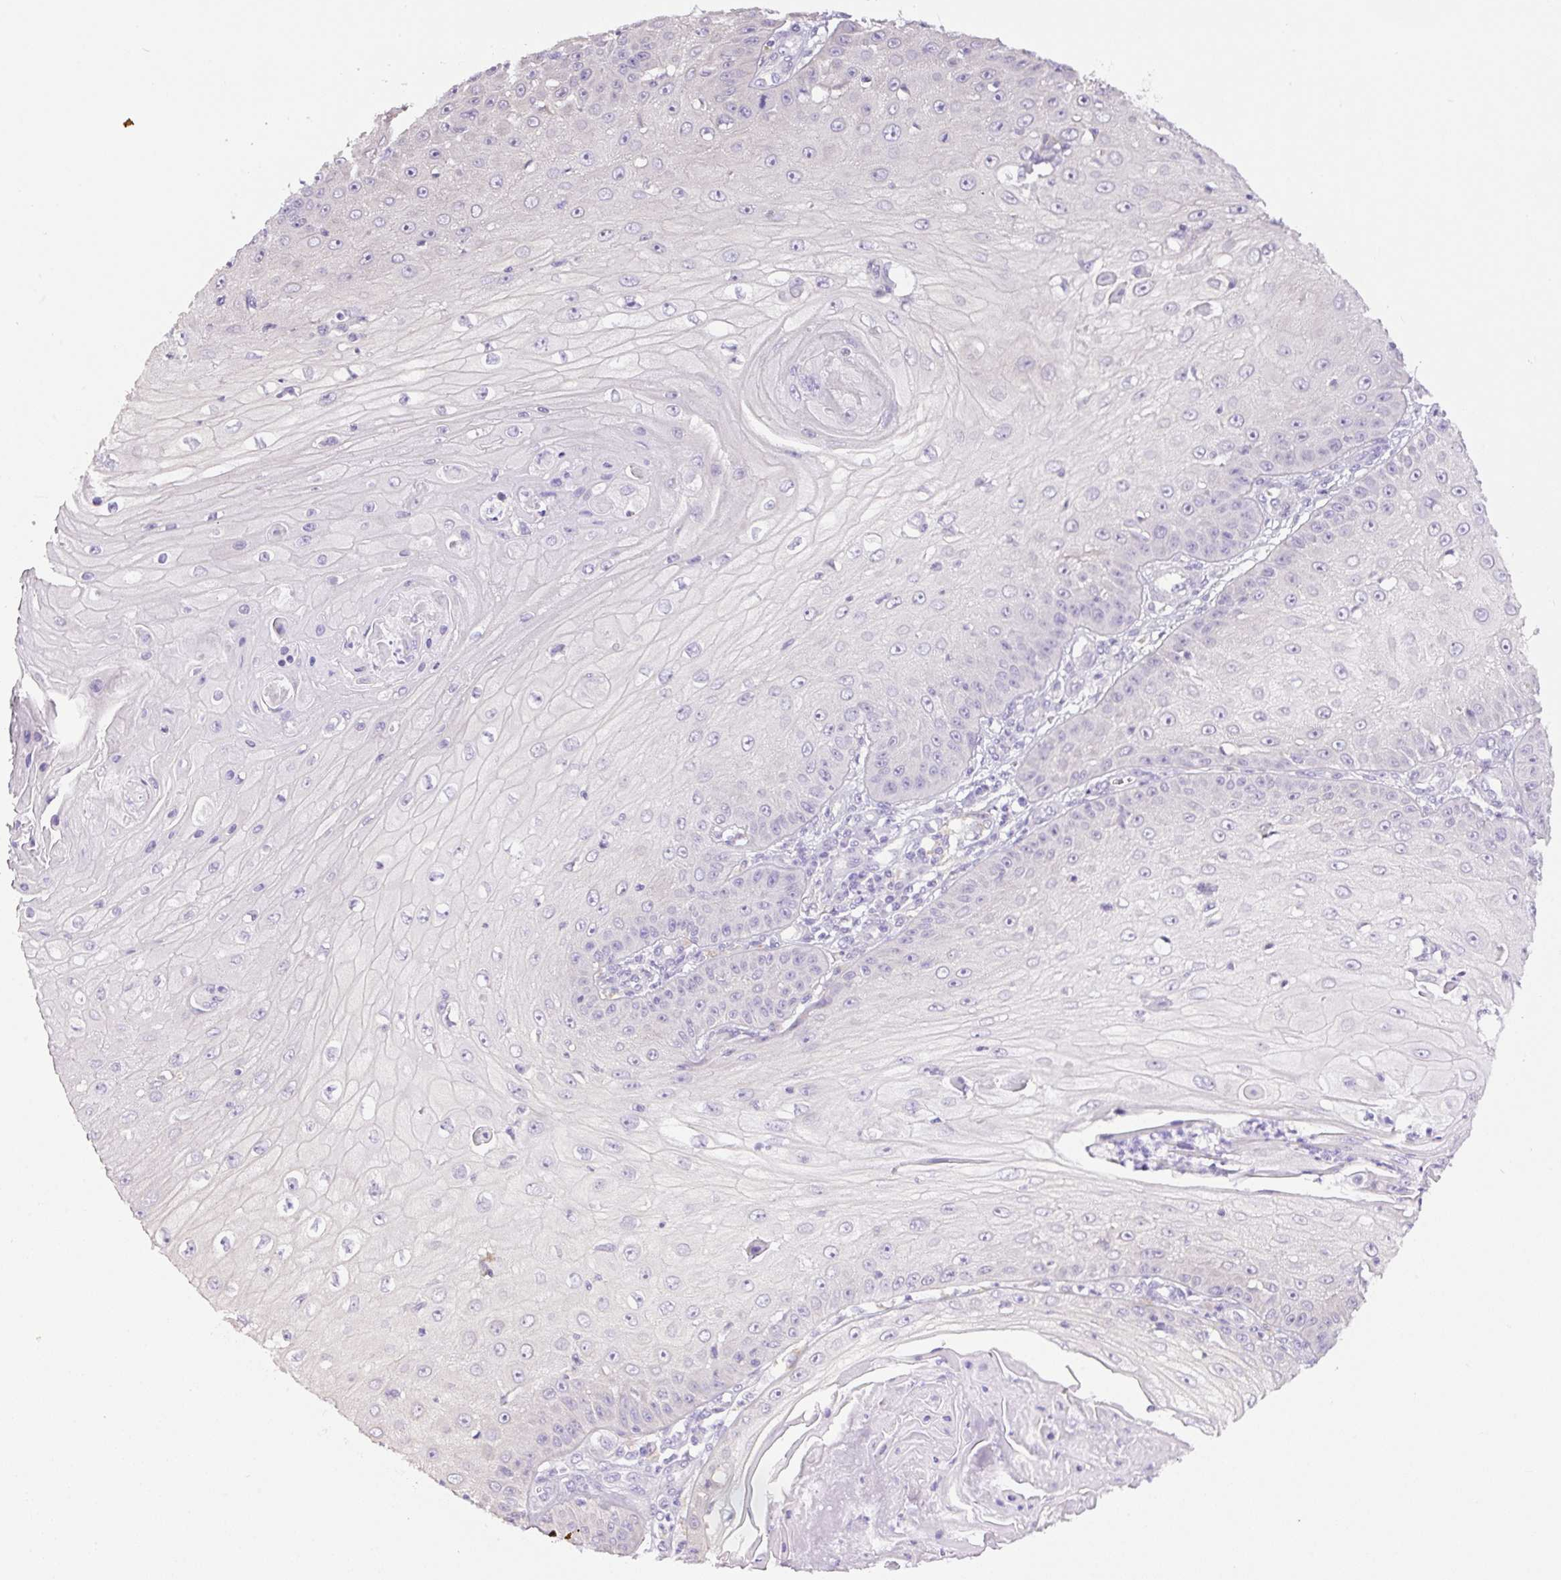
{"staining": {"intensity": "negative", "quantity": "none", "location": "none"}, "tissue": "skin cancer", "cell_type": "Tumor cells", "image_type": "cancer", "snomed": [{"axis": "morphology", "description": "Squamous cell carcinoma, NOS"}, {"axis": "topography", "description": "Skin"}], "caption": "A high-resolution image shows immunohistochemistry staining of skin squamous cell carcinoma, which exhibits no significant staining in tumor cells. (Stains: DAB (3,3'-diaminobenzidine) IHC with hematoxylin counter stain, Microscopy: brightfield microscopy at high magnification).", "gene": "CAMK2B", "patient": {"sex": "male", "age": 70}}